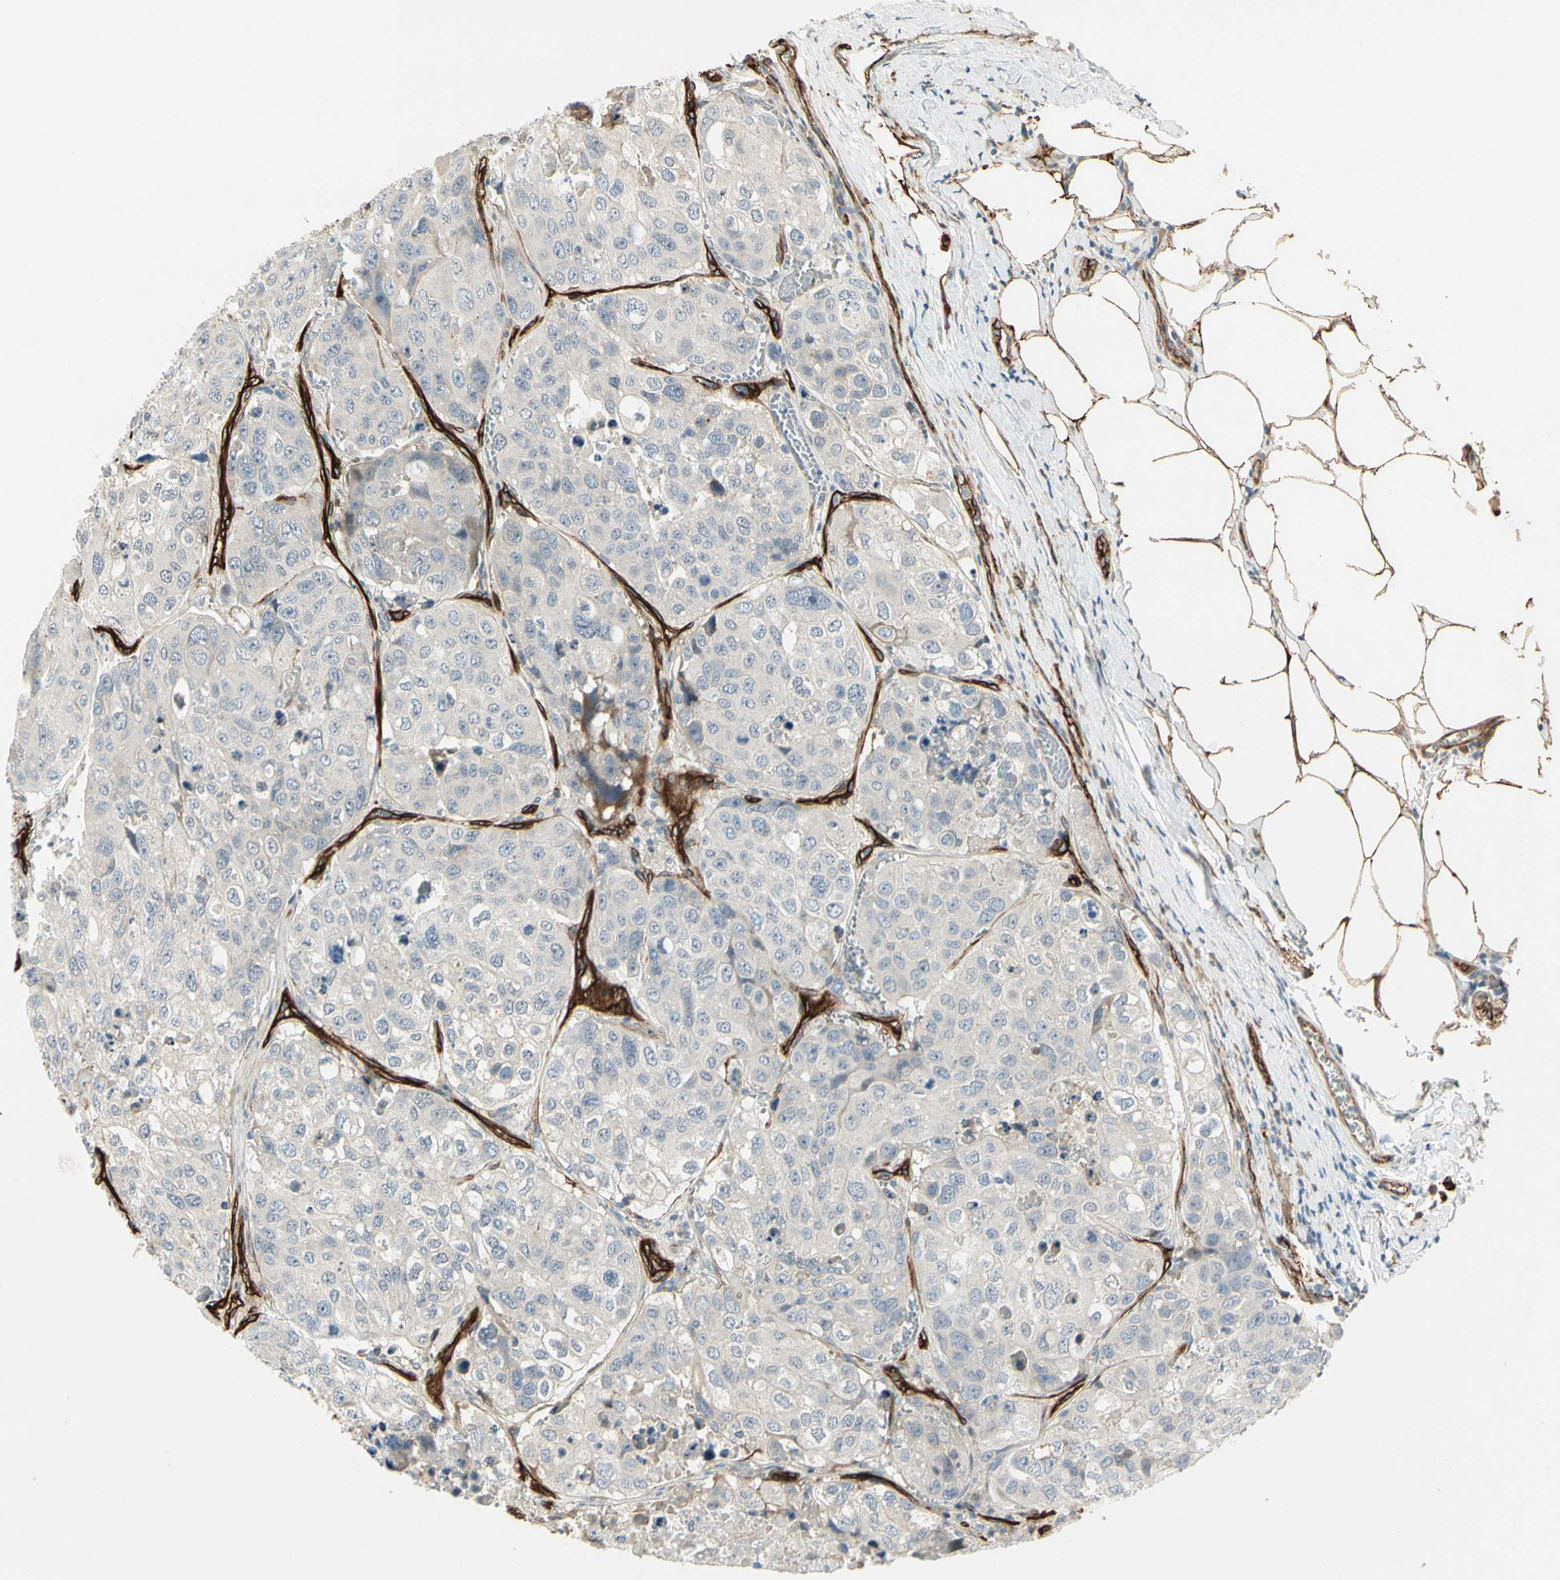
{"staining": {"intensity": "negative", "quantity": "none", "location": "none"}, "tissue": "urothelial cancer", "cell_type": "Tumor cells", "image_type": "cancer", "snomed": [{"axis": "morphology", "description": "Urothelial carcinoma, High grade"}, {"axis": "topography", "description": "Lymph node"}, {"axis": "topography", "description": "Urinary bladder"}], "caption": "Human urothelial carcinoma (high-grade) stained for a protein using immunohistochemistry (IHC) displays no staining in tumor cells.", "gene": "MCAM", "patient": {"sex": "male", "age": 51}}